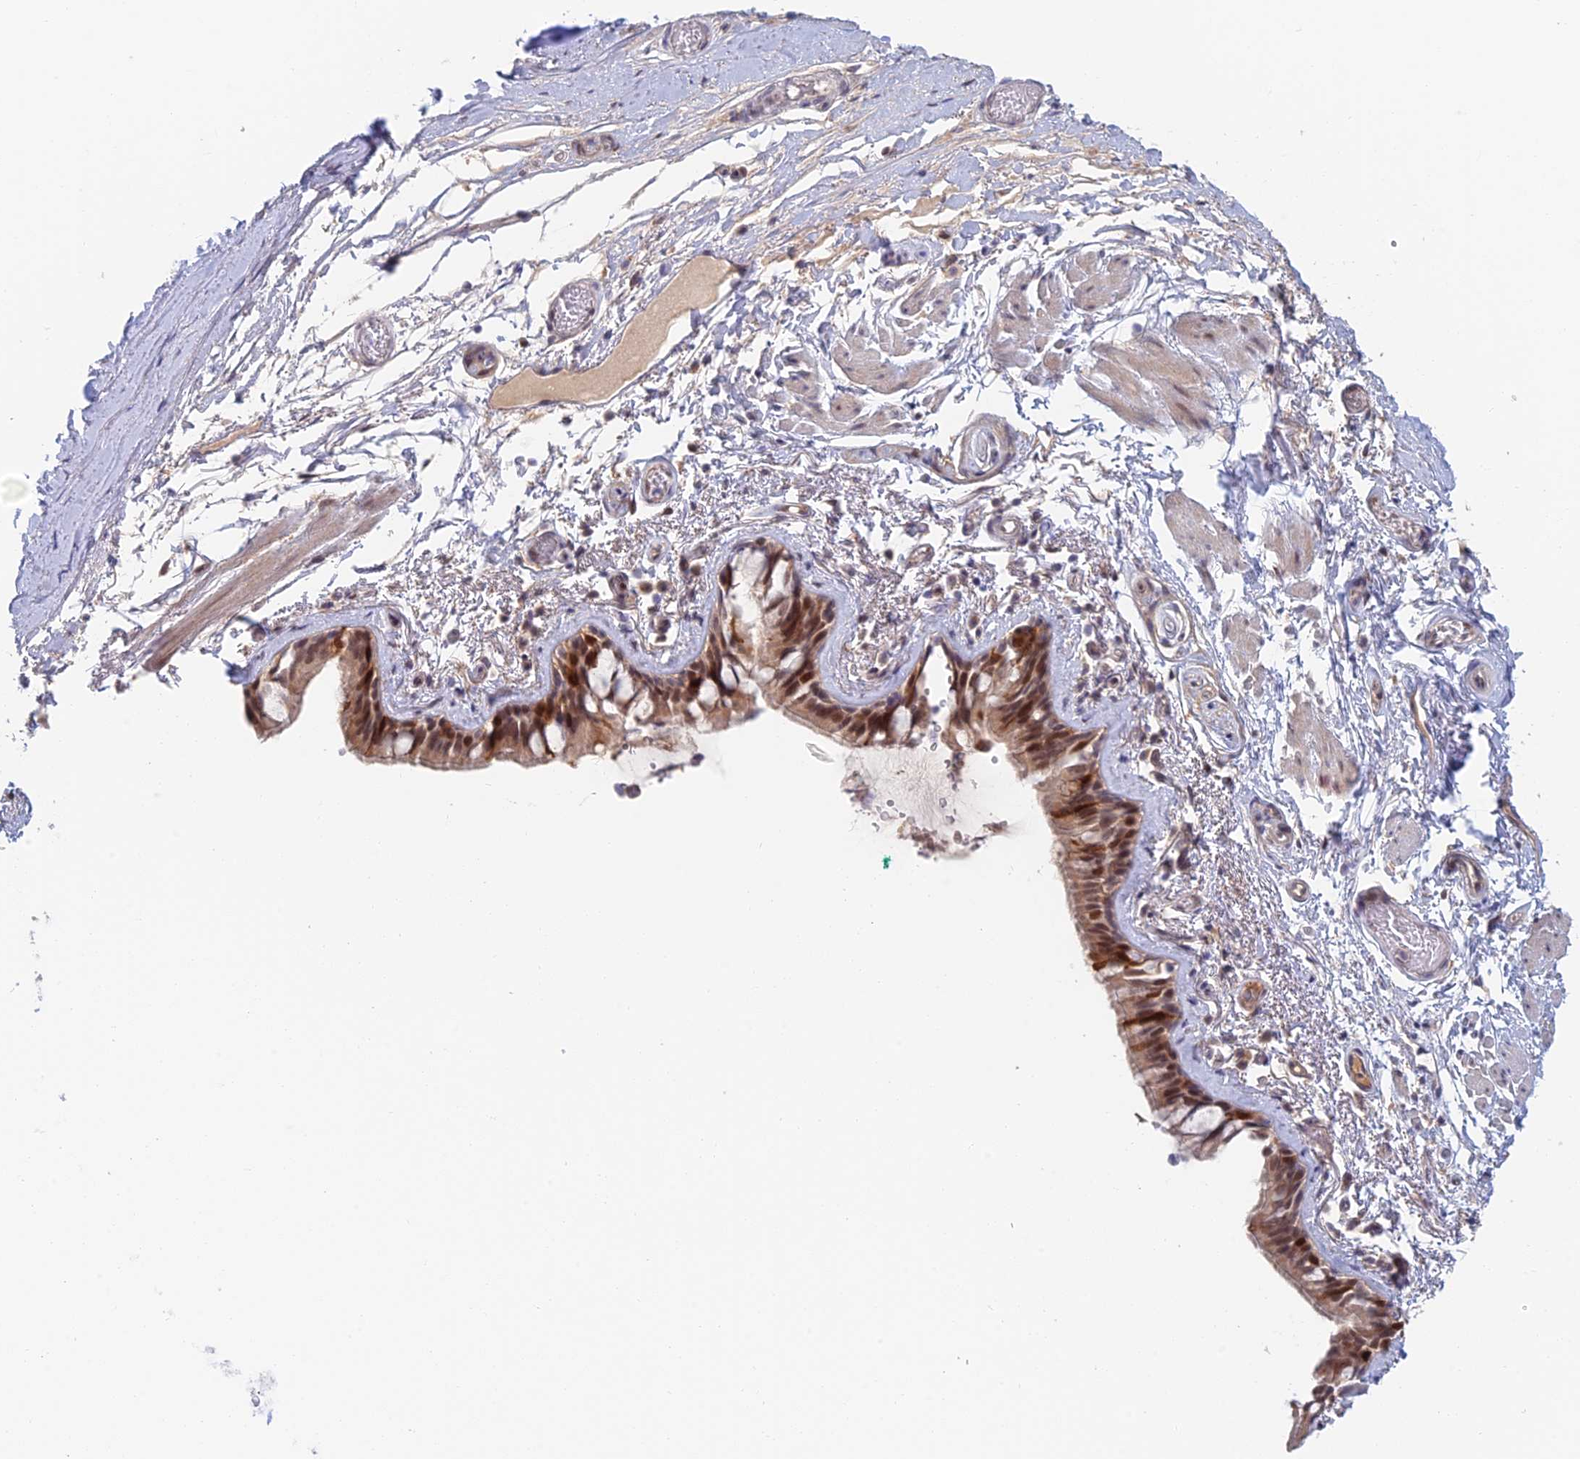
{"staining": {"intensity": "strong", "quantity": ">75%", "location": "nuclear"}, "tissue": "bronchus", "cell_type": "Respiratory epithelial cells", "image_type": "normal", "snomed": [{"axis": "morphology", "description": "Normal tissue, NOS"}, {"axis": "topography", "description": "Cartilage tissue"}], "caption": "Immunohistochemistry staining of benign bronchus, which demonstrates high levels of strong nuclear staining in about >75% of respiratory epithelial cells indicating strong nuclear protein expression. The staining was performed using DAB (3,3'-diaminobenzidine) (brown) for protein detection and nuclei were counterstained in hematoxylin (blue).", "gene": "ZUP1", "patient": {"sex": "male", "age": 63}}